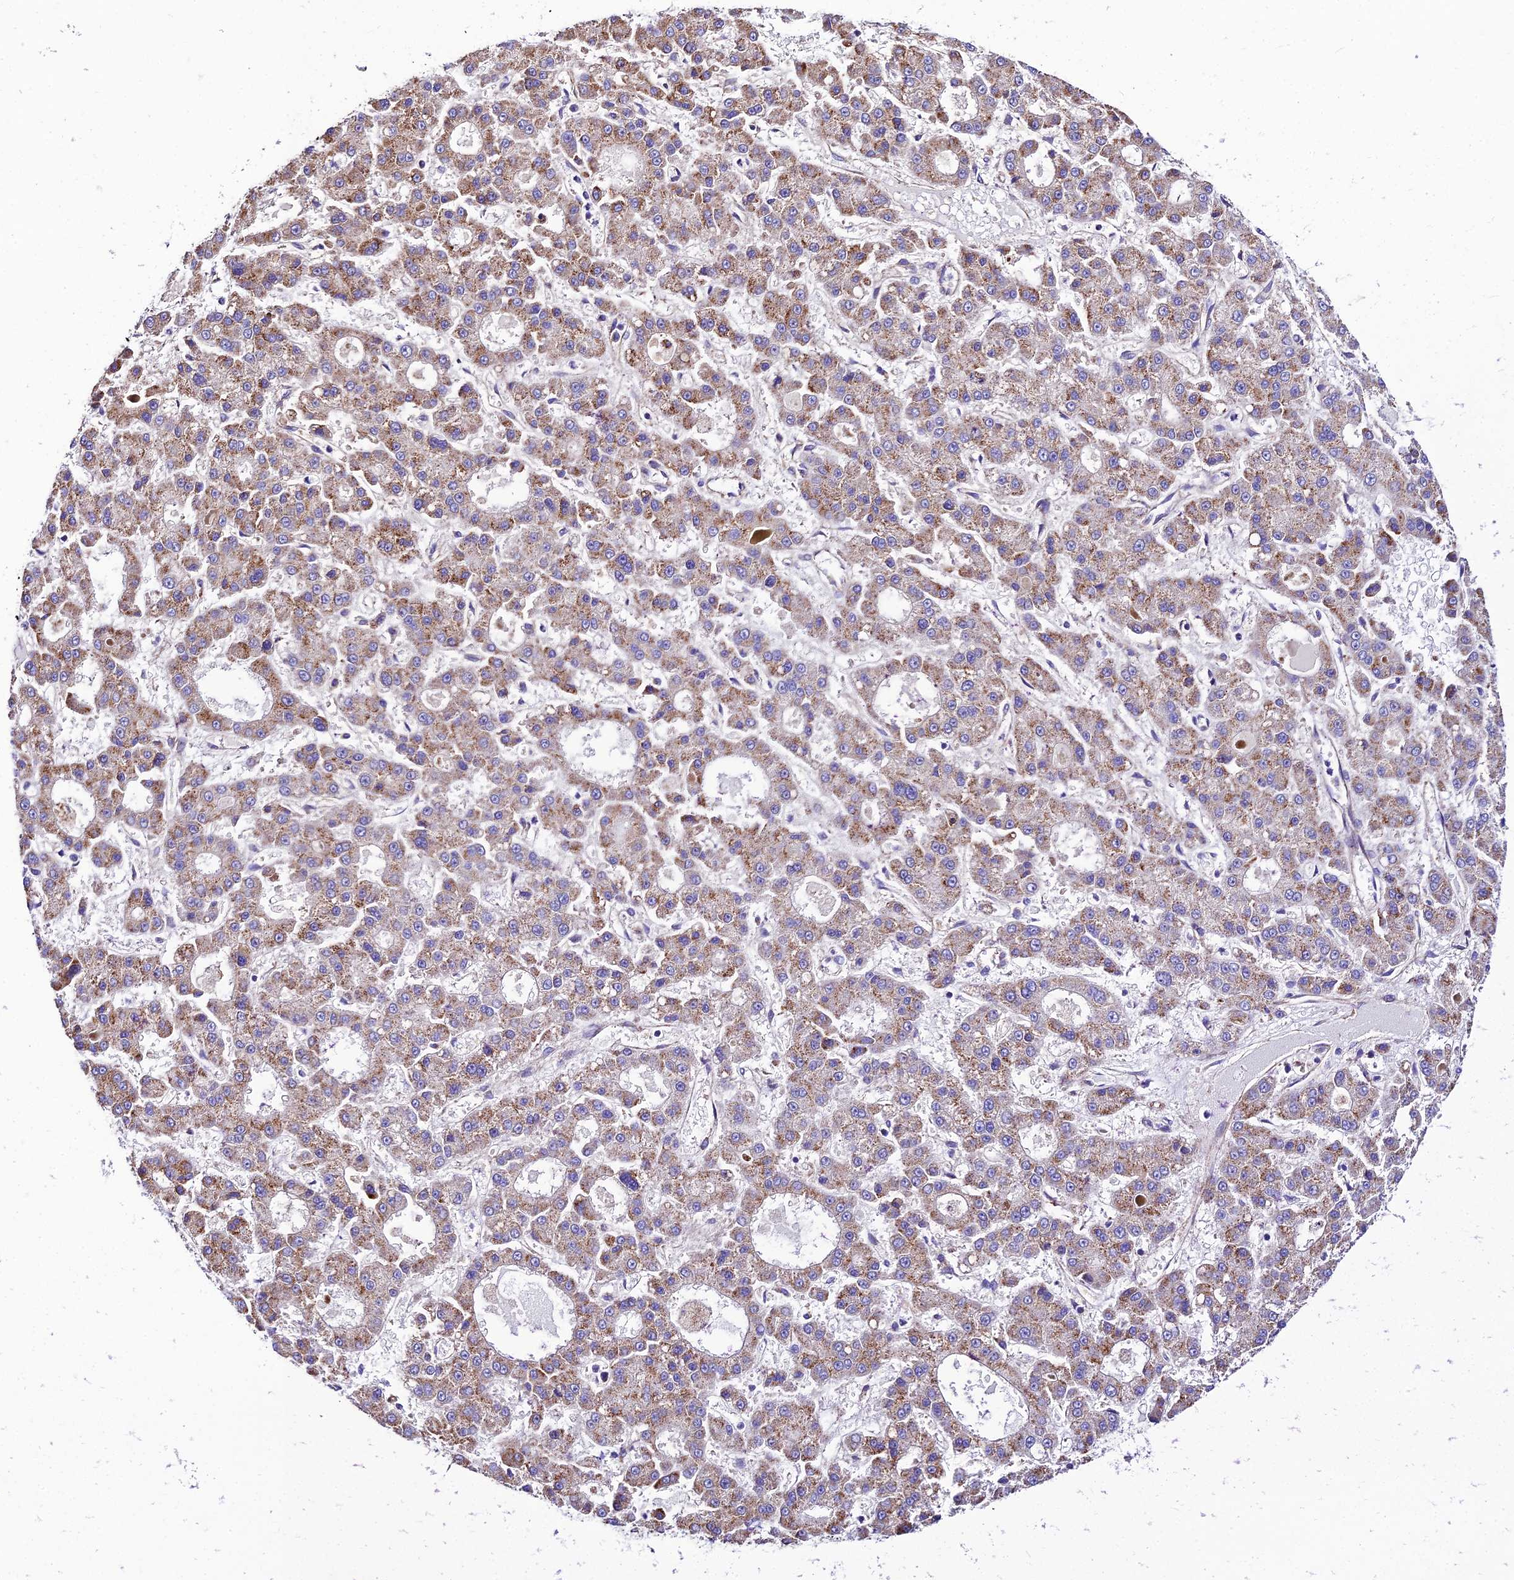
{"staining": {"intensity": "moderate", "quantity": ">75%", "location": "cytoplasmic/membranous"}, "tissue": "liver cancer", "cell_type": "Tumor cells", "image_type": "cancer", "snomed": [{"axis": "morphology", "description": "Carcinoma, Hepatocellular, NOS"}, {"axis": "topography", "description": "Liver"}], "caption": "Immunohistochemistry histopathology image of liver cancer stained for a protein (brown), which exhibits medium levels of moderate cytoplasmic/membranous positivity in about >75% of tumor cells.", "gene": "VPS13C", "patient": {"sex": "male", "age": 70}}